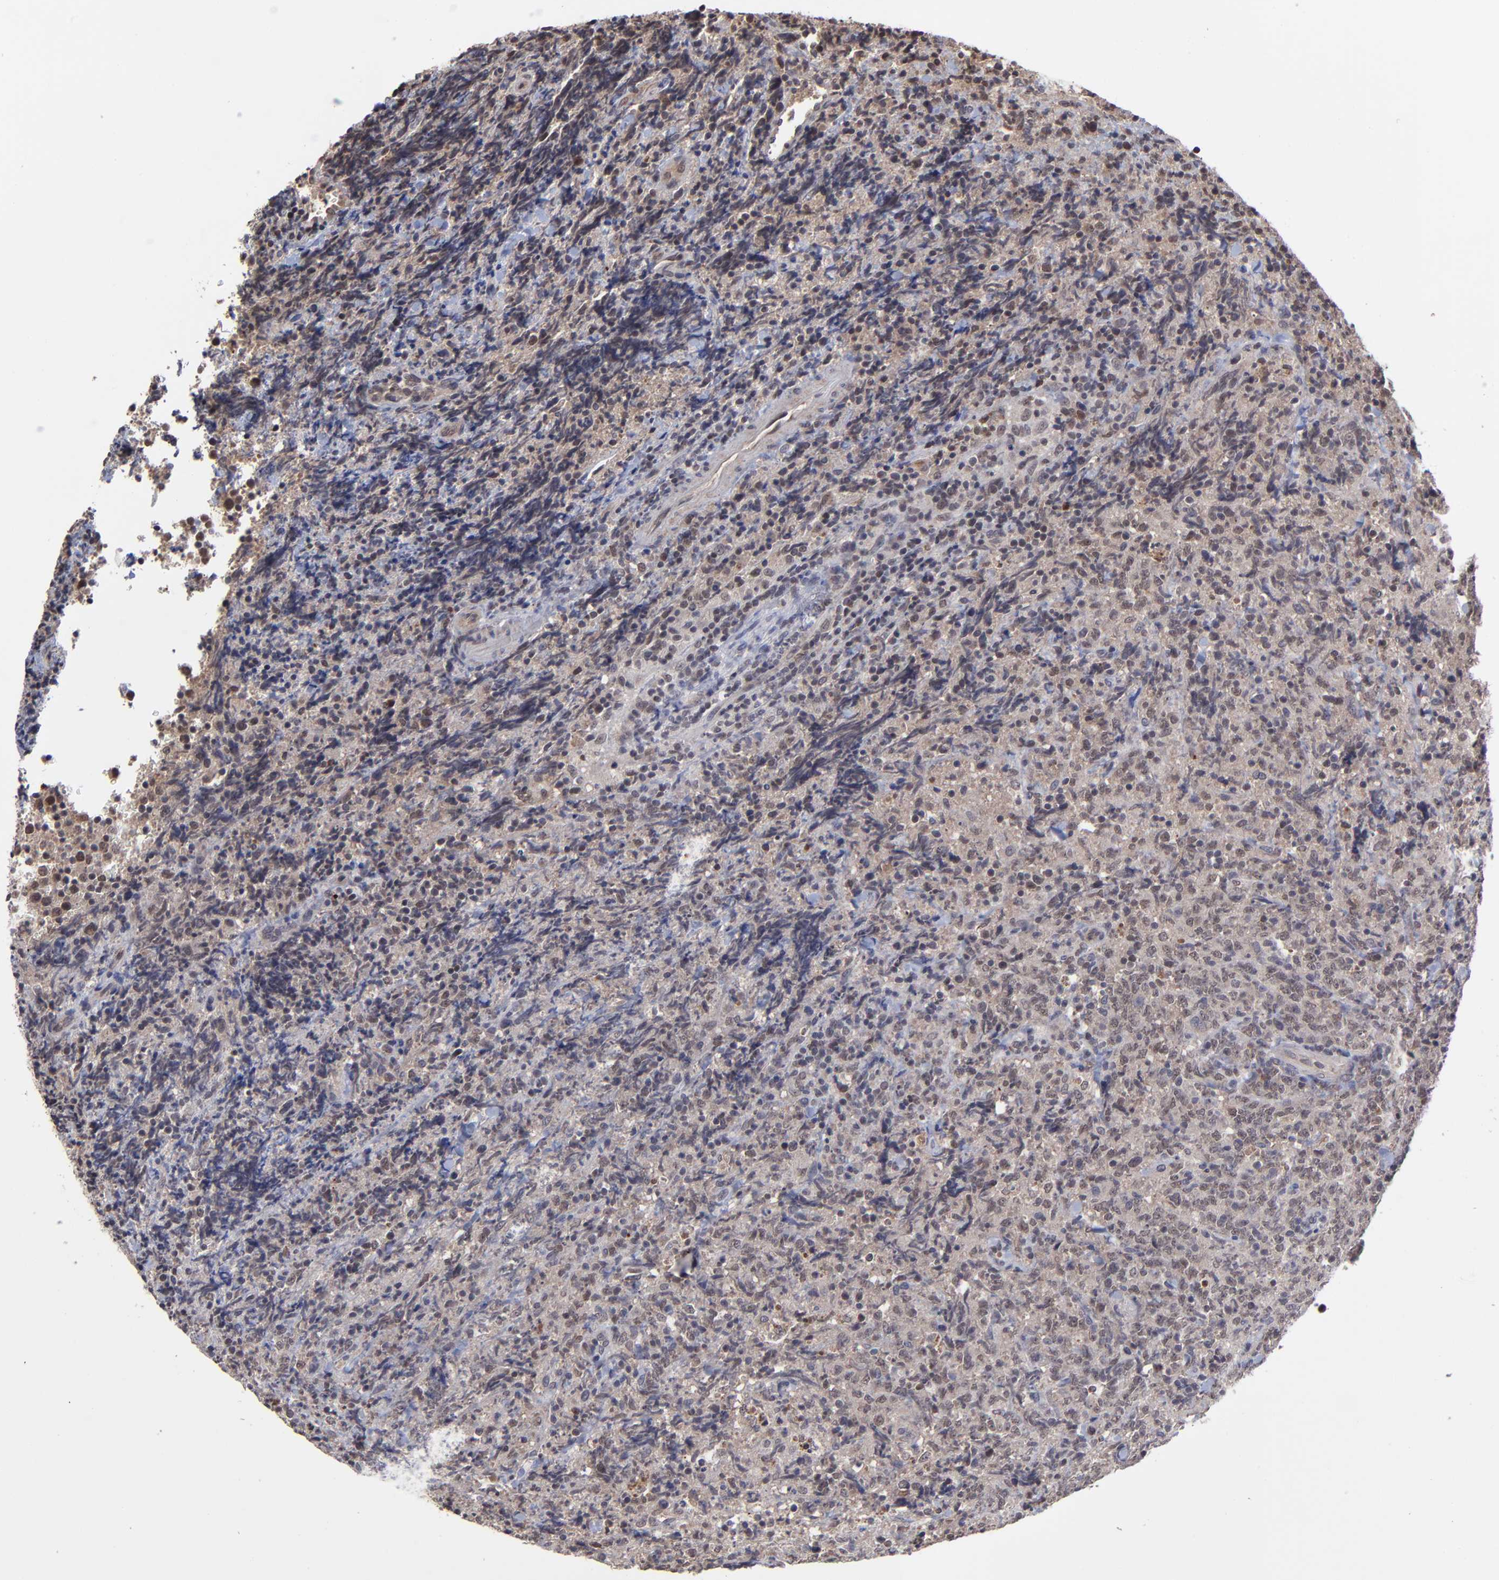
{"staining": {"intensity": "weak", "quantity": "25%-75%", "location": "cytoplasmic/membranous"}, "tissue": "lymphoma", "cell_type": "Tumor cells", "image_type": "cancer", "snomed": [{"axis": "morphology", "description": "Malignant lymphoma, non-Hodgkin's type, High grade"}, {"axis": "topography", "description": "Tonsil"}], "caption": "Immunohistochemical staining of high-grade malignant lymphoma, non-Hodgkin's type reveals weak cytoplasmic/membranous protein expression in approximately 25%-75% of tumor cells.", "gene": "ZNF419", "patient": {"sex": "female", "age": 36}}